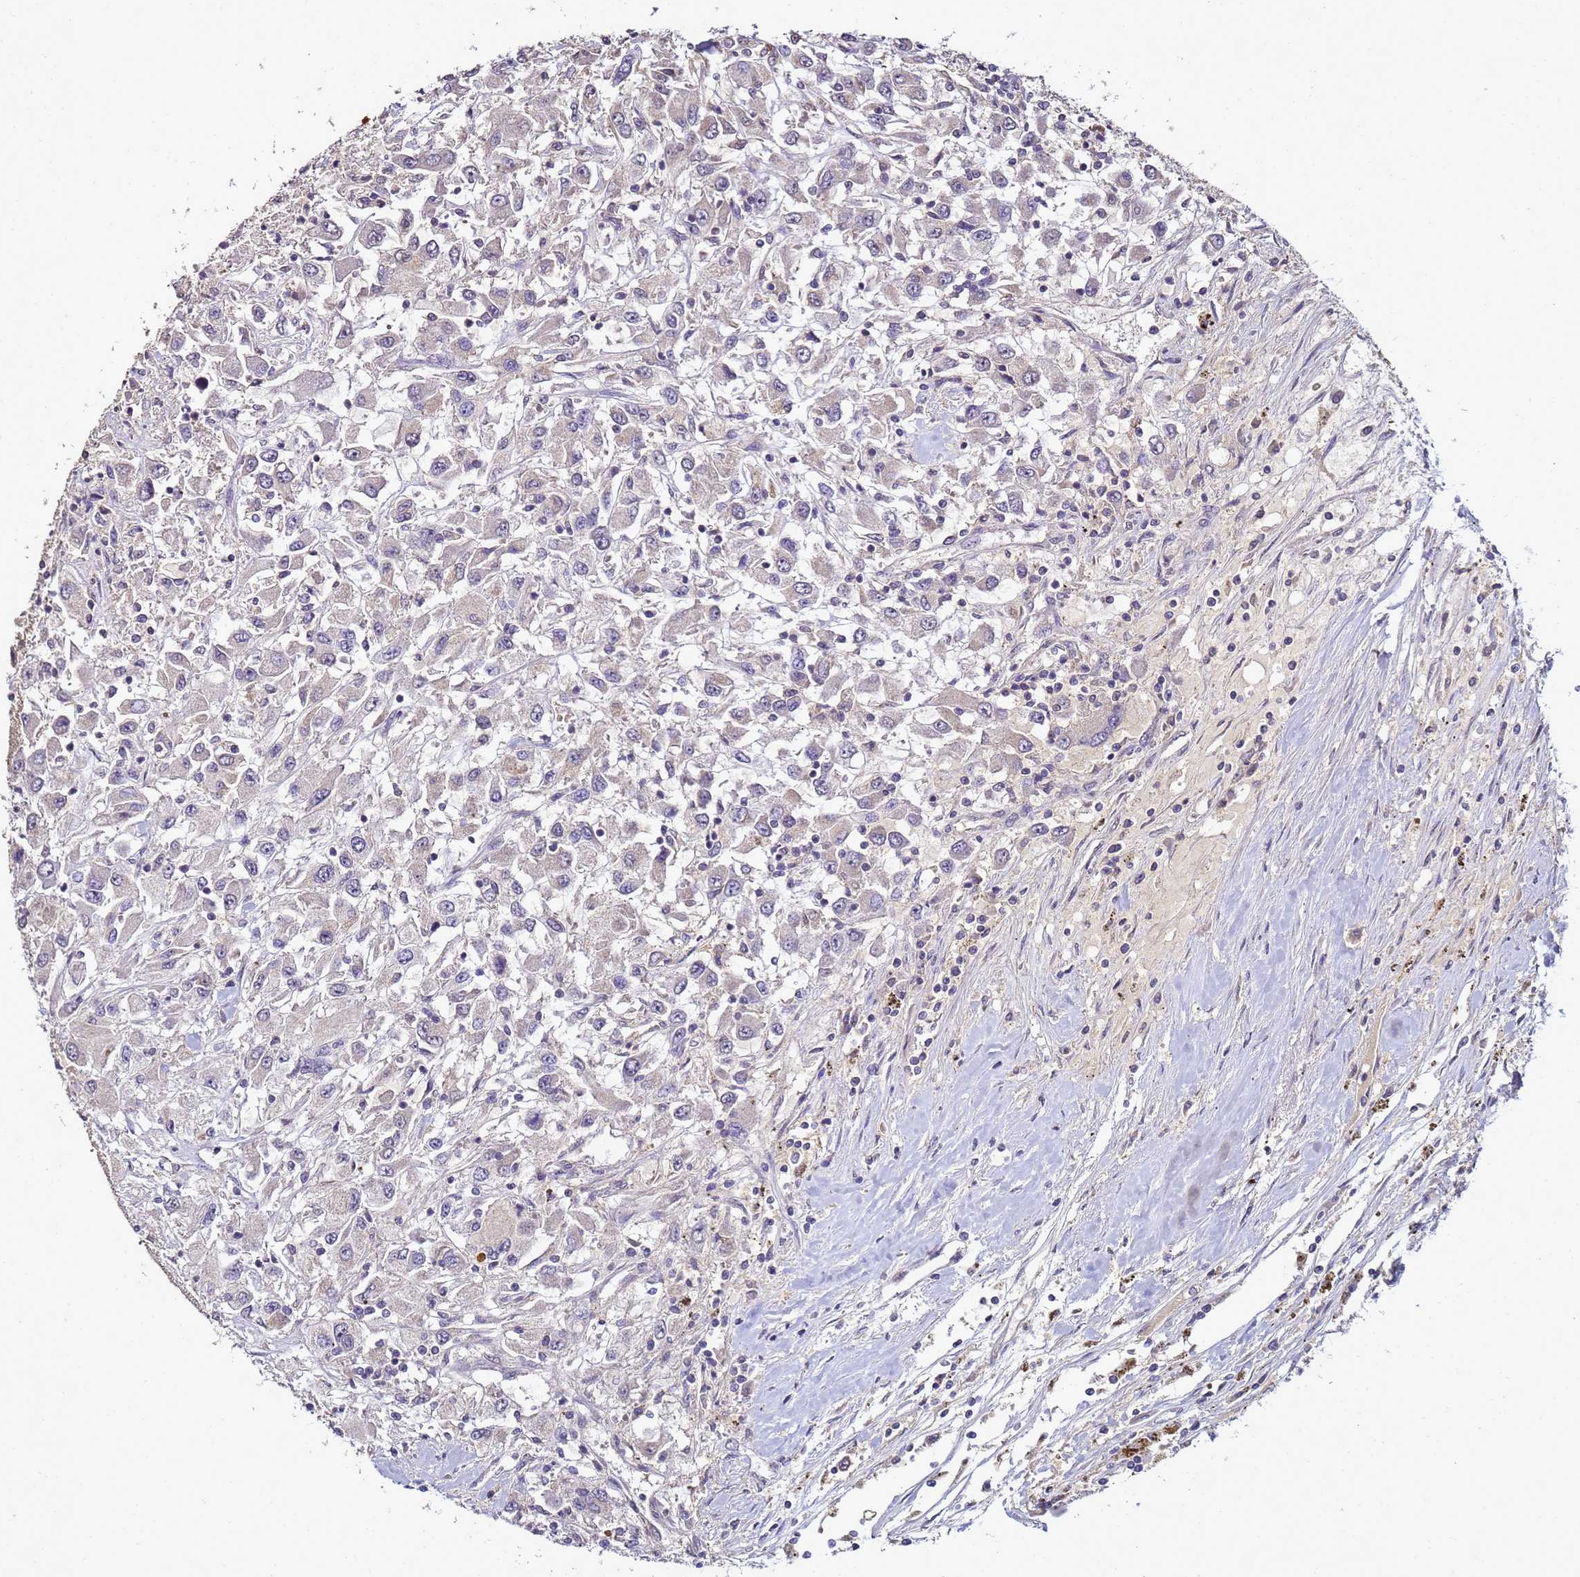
{"staining": {"intensity": "negative", "quantity": "none", "location": "none"}, "tissue": "renal cancer", "cell_type": "Tumor cells", "image_type": "cancer", "snomed": [{"axis": "morphology", "description": "Adenocarcinoma, NOS"}, {"axis": "topography", "description": "Kidney"}], "caption": "Immunohistochemical staining of human renal adenocarcinoma demonstrates no significant expression in tumor cells.", "gene": "ANKRD17", "patient": {"sex": "female", "age": 67}}